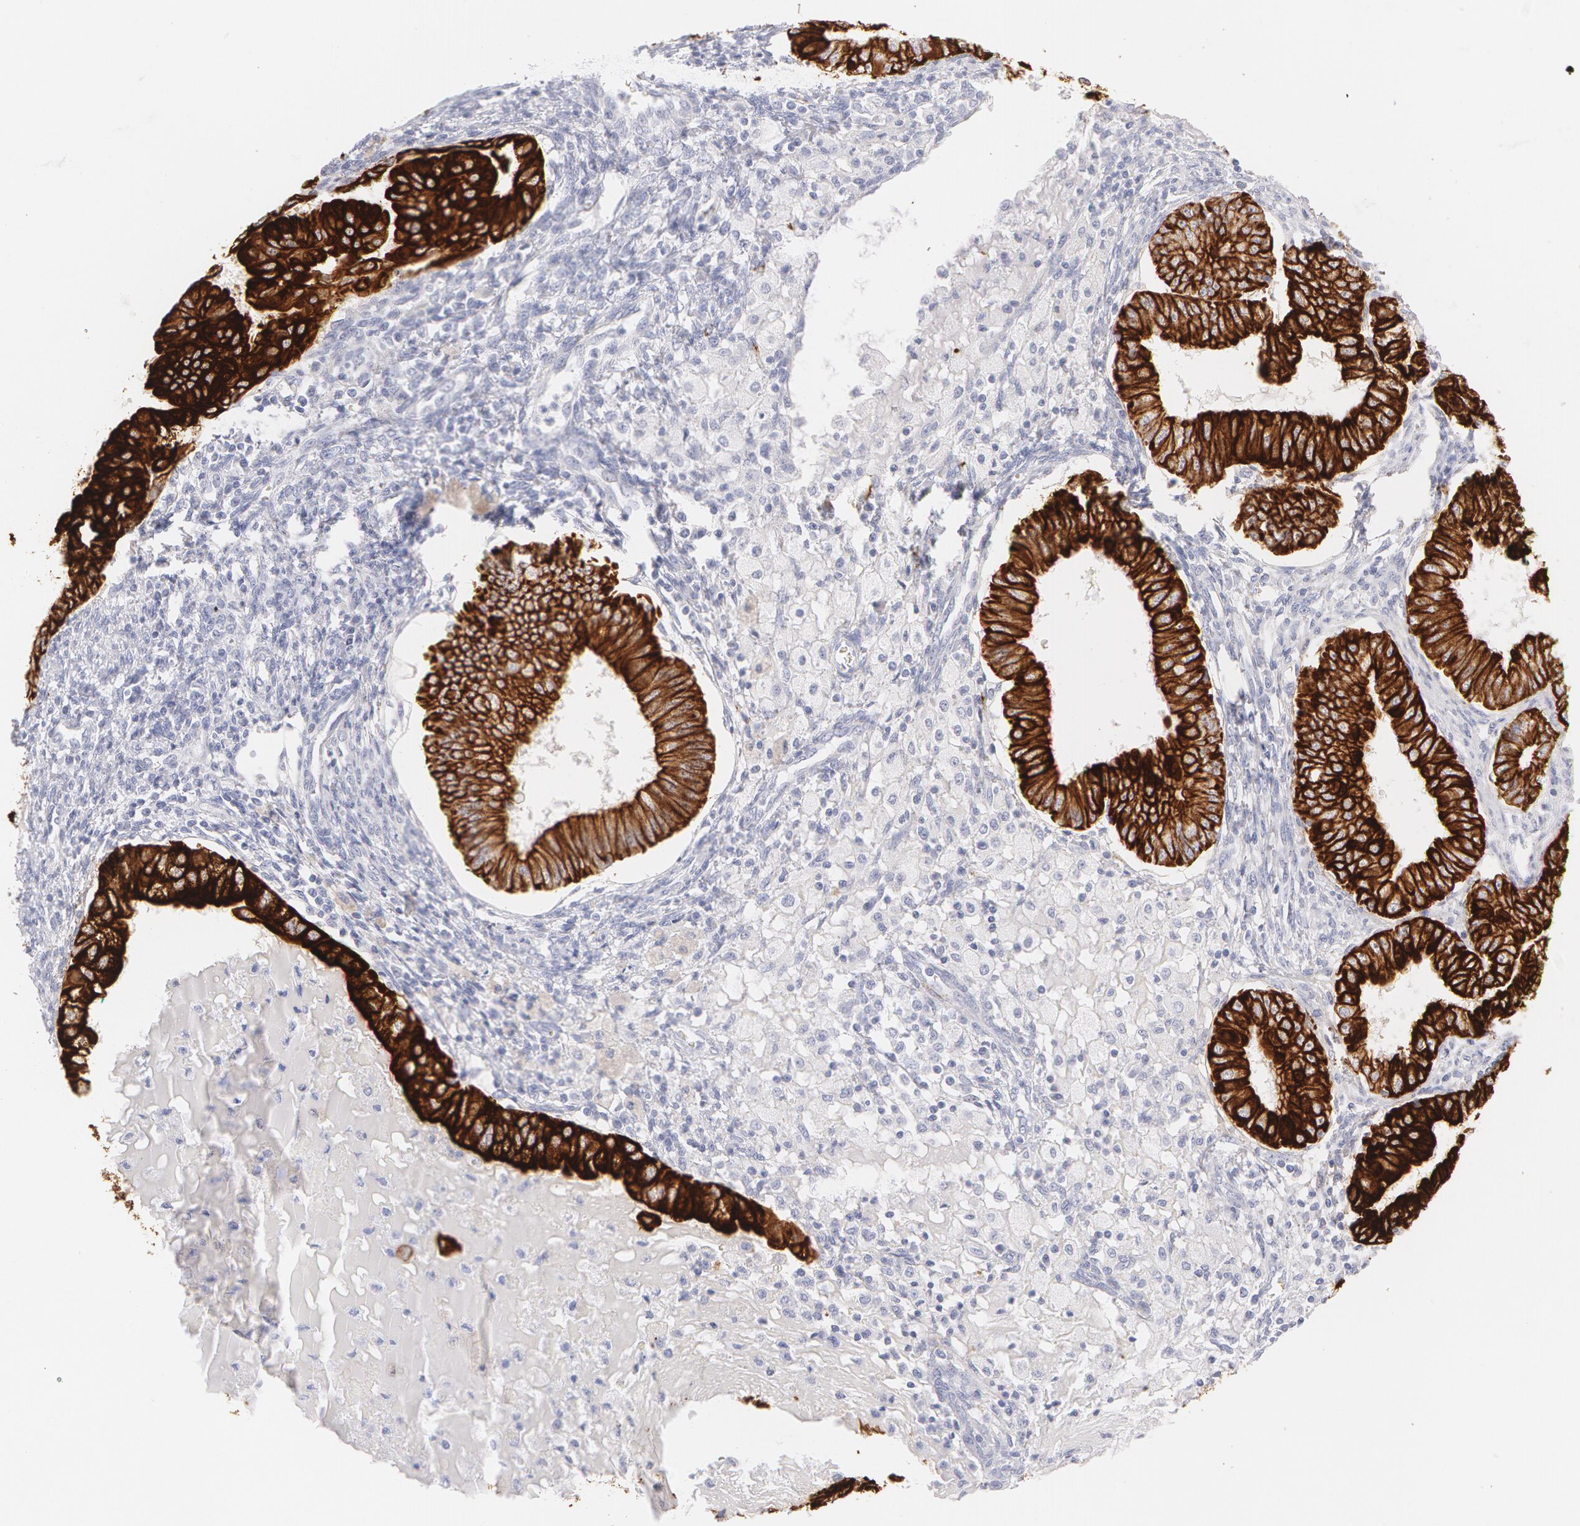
{"staining": {"intensity": "strong", "quantity": ">75%", "location": "cytoplasmic/membranous"}, "tissue": "endometrial cancer", "cell_type": "Tumor cells", "image_type": "cancer", "snomed": [{"axis": "morphology", "description": "Adenocarcinoma, NOS"}, {"axis": "topography", "description": "Endometrium"}], "caption": "IHC staining of endometrial cancer (adenocarcinoma), which shows high levels of strong cytoplasmic/membranous positivity in about >75% of tumor cells indicating strong cytoplasmic/membranous protein expression. The staining was performed using DAB (3,3'-diaminobenzidine) (brown) for protein detection and nuclei were counterstained in hematoxylin (blue).", "gene": "KRT8", "patient": {"sex": "female", "age": 76}}